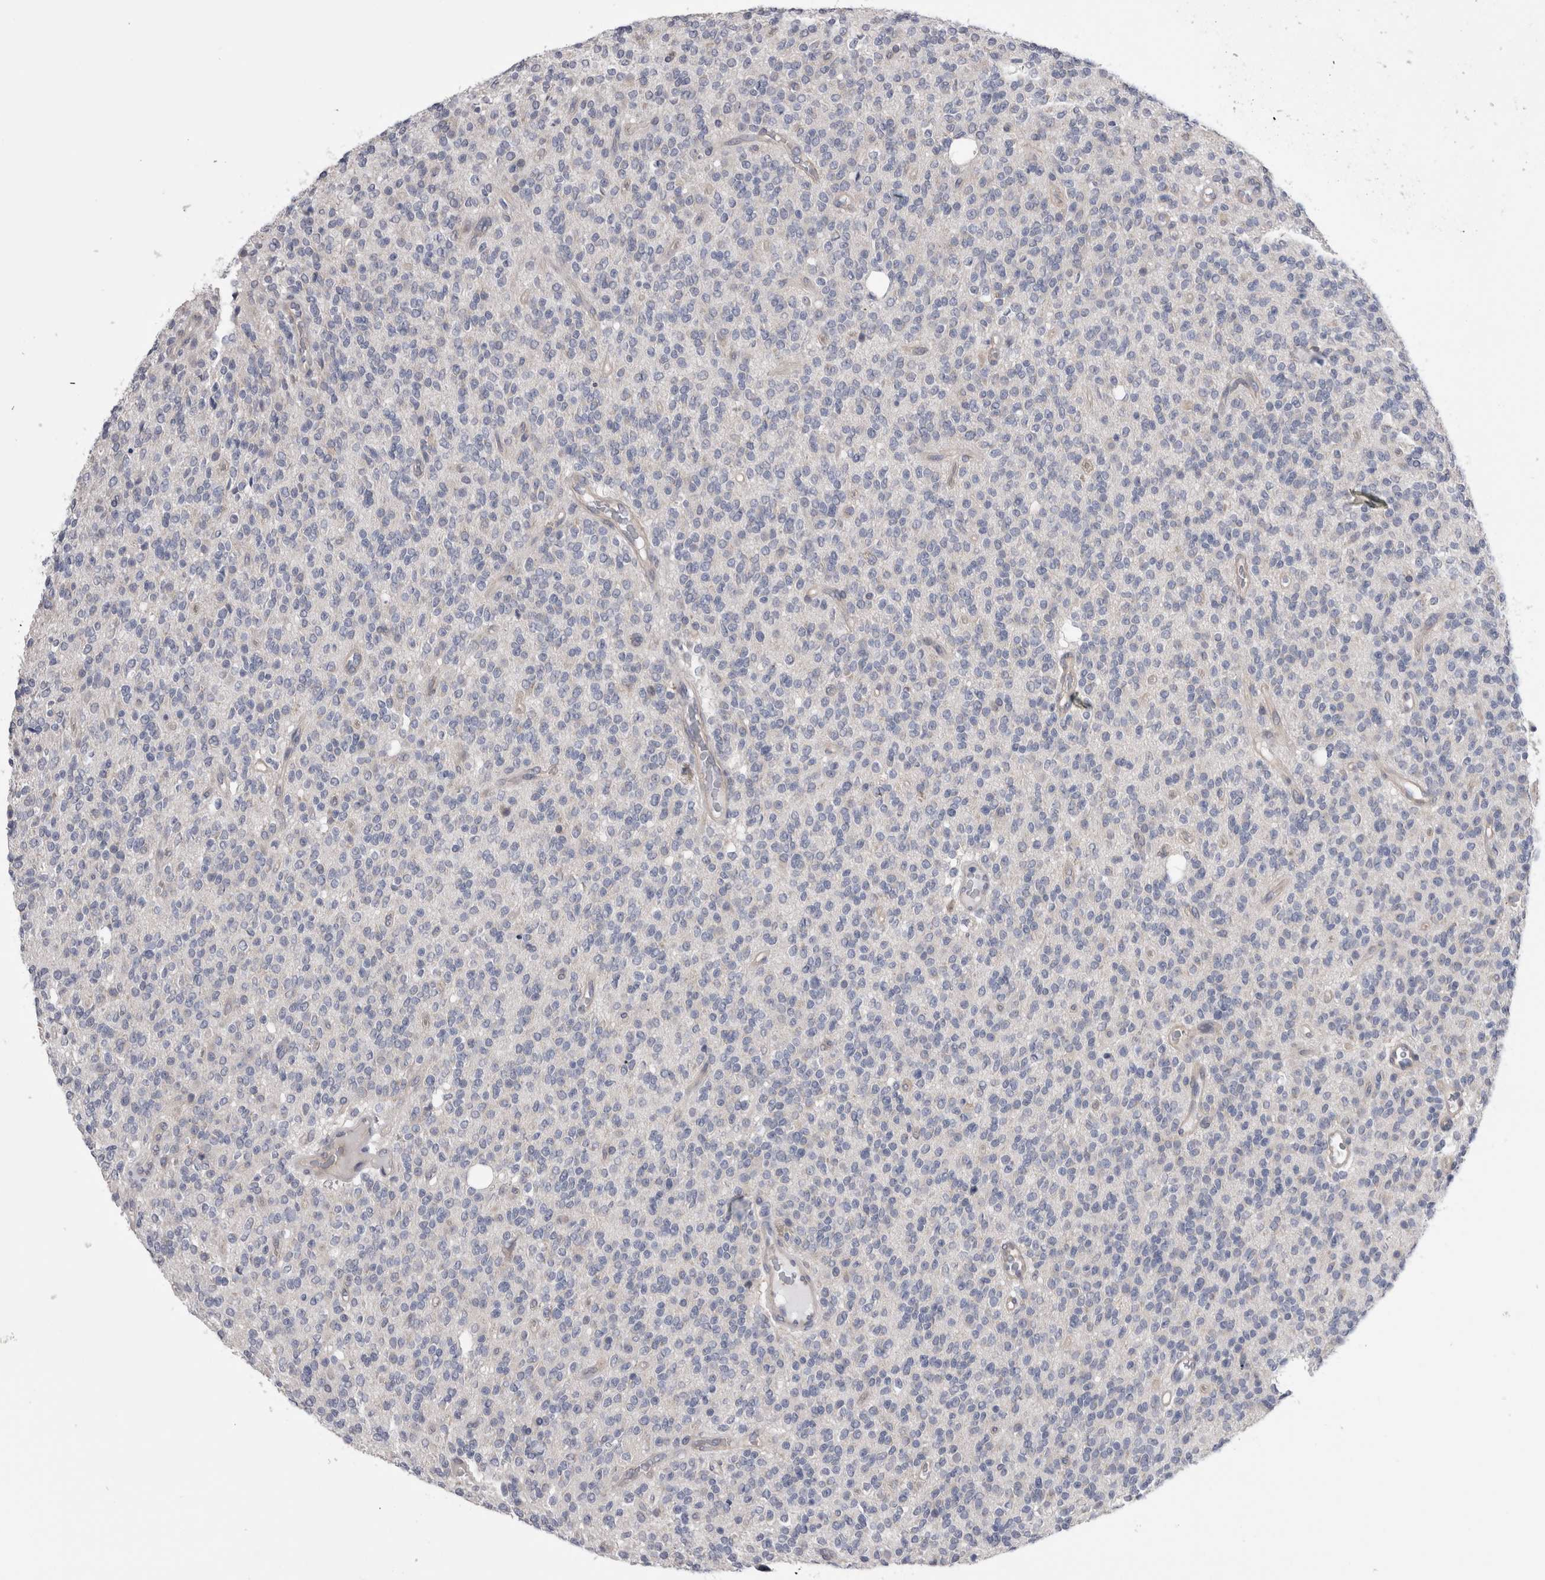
{"staining": {"intensity": "negative", "quantity": "none", "location": "none"}, "tissue": "glioma", "cell_type": "Tumor cells", "image_type": "cancer", "snomed": [{"axis": "morphology", "description": "Glioma, malignant, High grade"}, {"axis": "topography", "description": "Brain"}], "caption": "Malignant glioma (high-grade) was stained to show a protein in brown. There is no significant staining in tumor cells. The staining was performed using DAB to visualize the protein expression in brown, while the nuclei were stained in blue with hematoxylin (Magnification: 20x).", "gene": "ARHGAP29", "patient": {"sex": "male", "age": 34}}